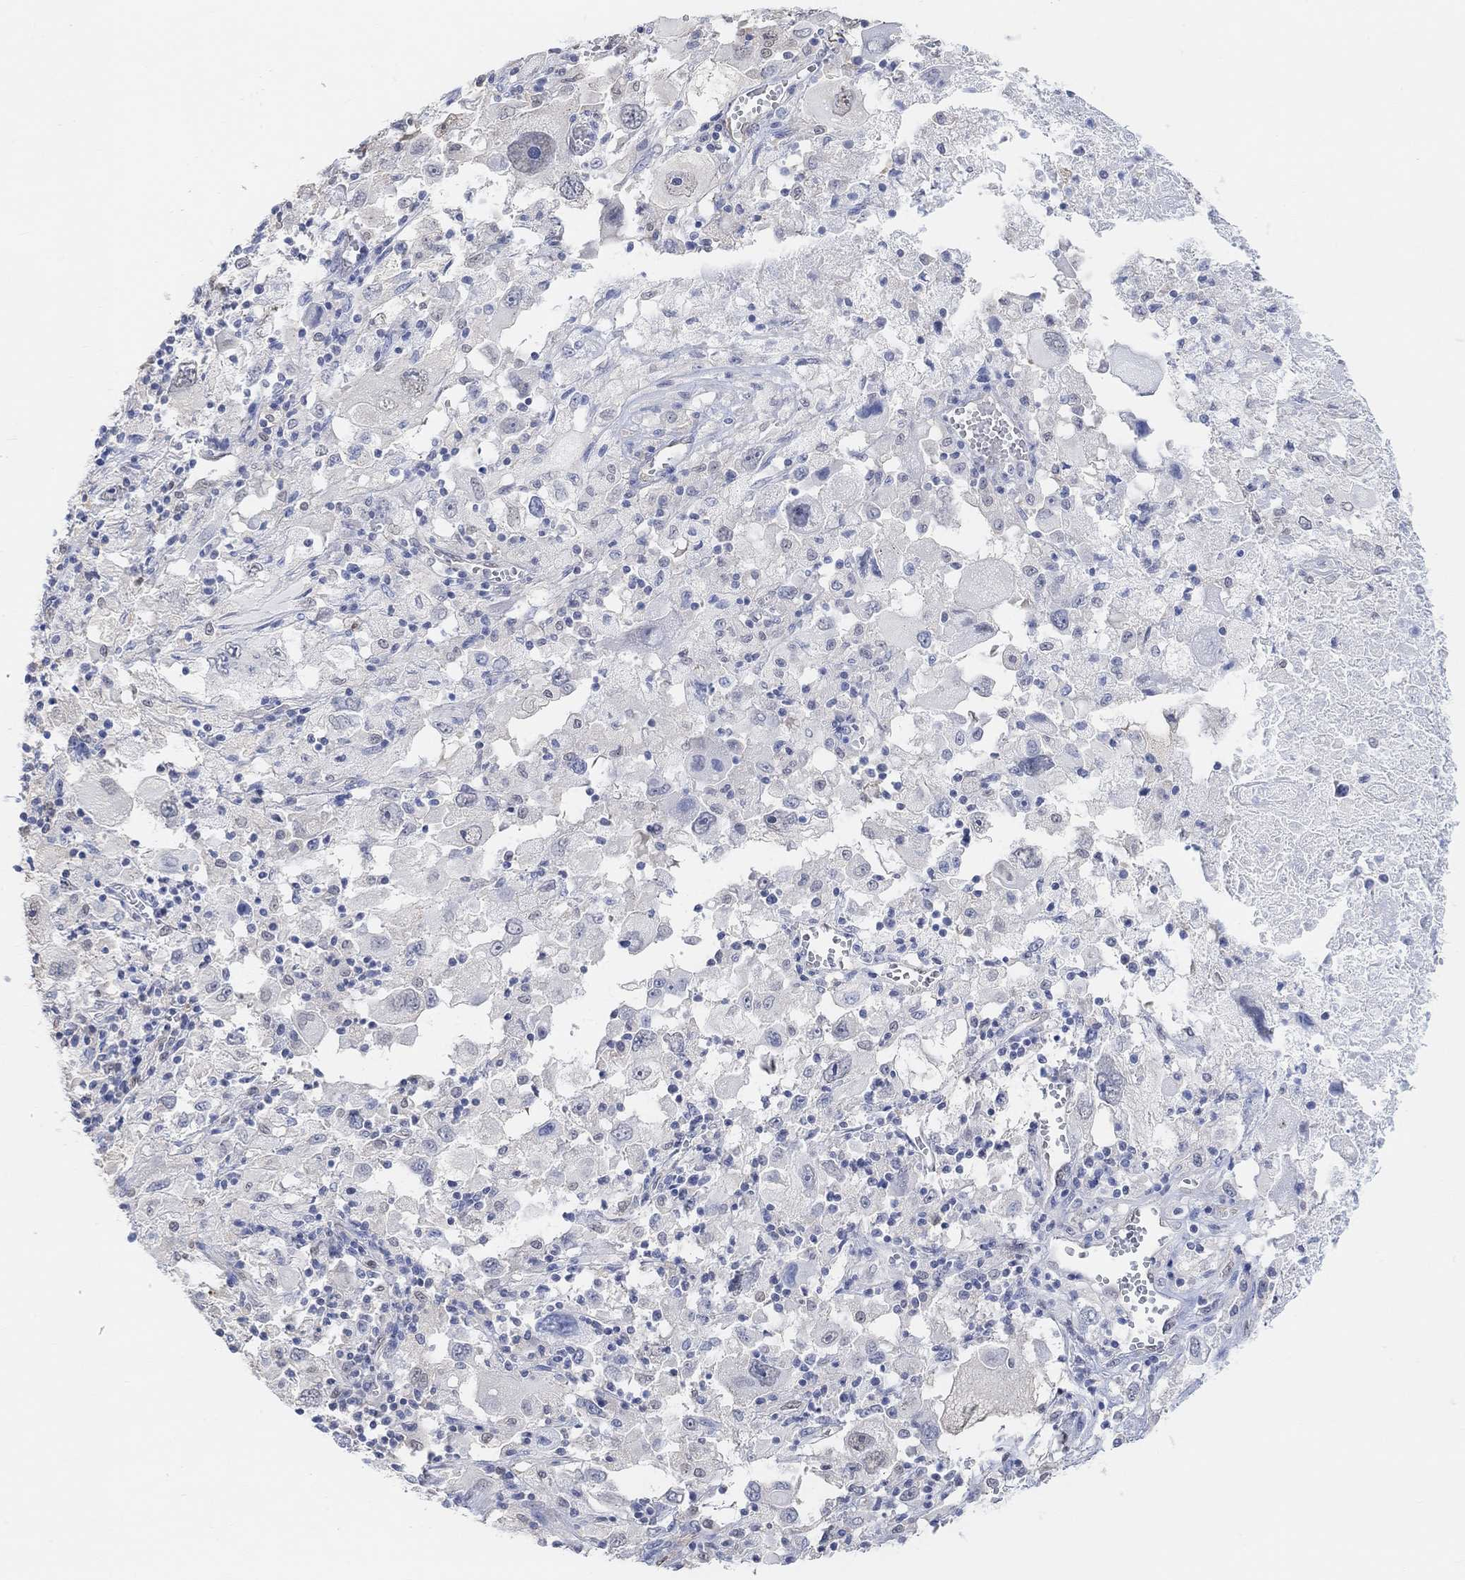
{"staining": {"intensity": "negative", "quantity": "none", "location": "none"}, "tissue": "melanoma", "cell_type": "Tumor cells", "image_type": "cancer", "snomed": [{"axis": "morphology", "description": "Malignant melanoma, Metastatic site"}, {"axis": "topography", "description": "Soft tissue"}], "caption": "There is no significant expression in tumor cells of melanoma. The staining was performed using DAB (3,3'-diaminobenzidine) to visualize the protein expression in brown, while the nuclei were stained in blue with hematoxylin (Magnification: 20x).", "gene": "MUC1", "patient": {"sex": "male", "age": 50}}